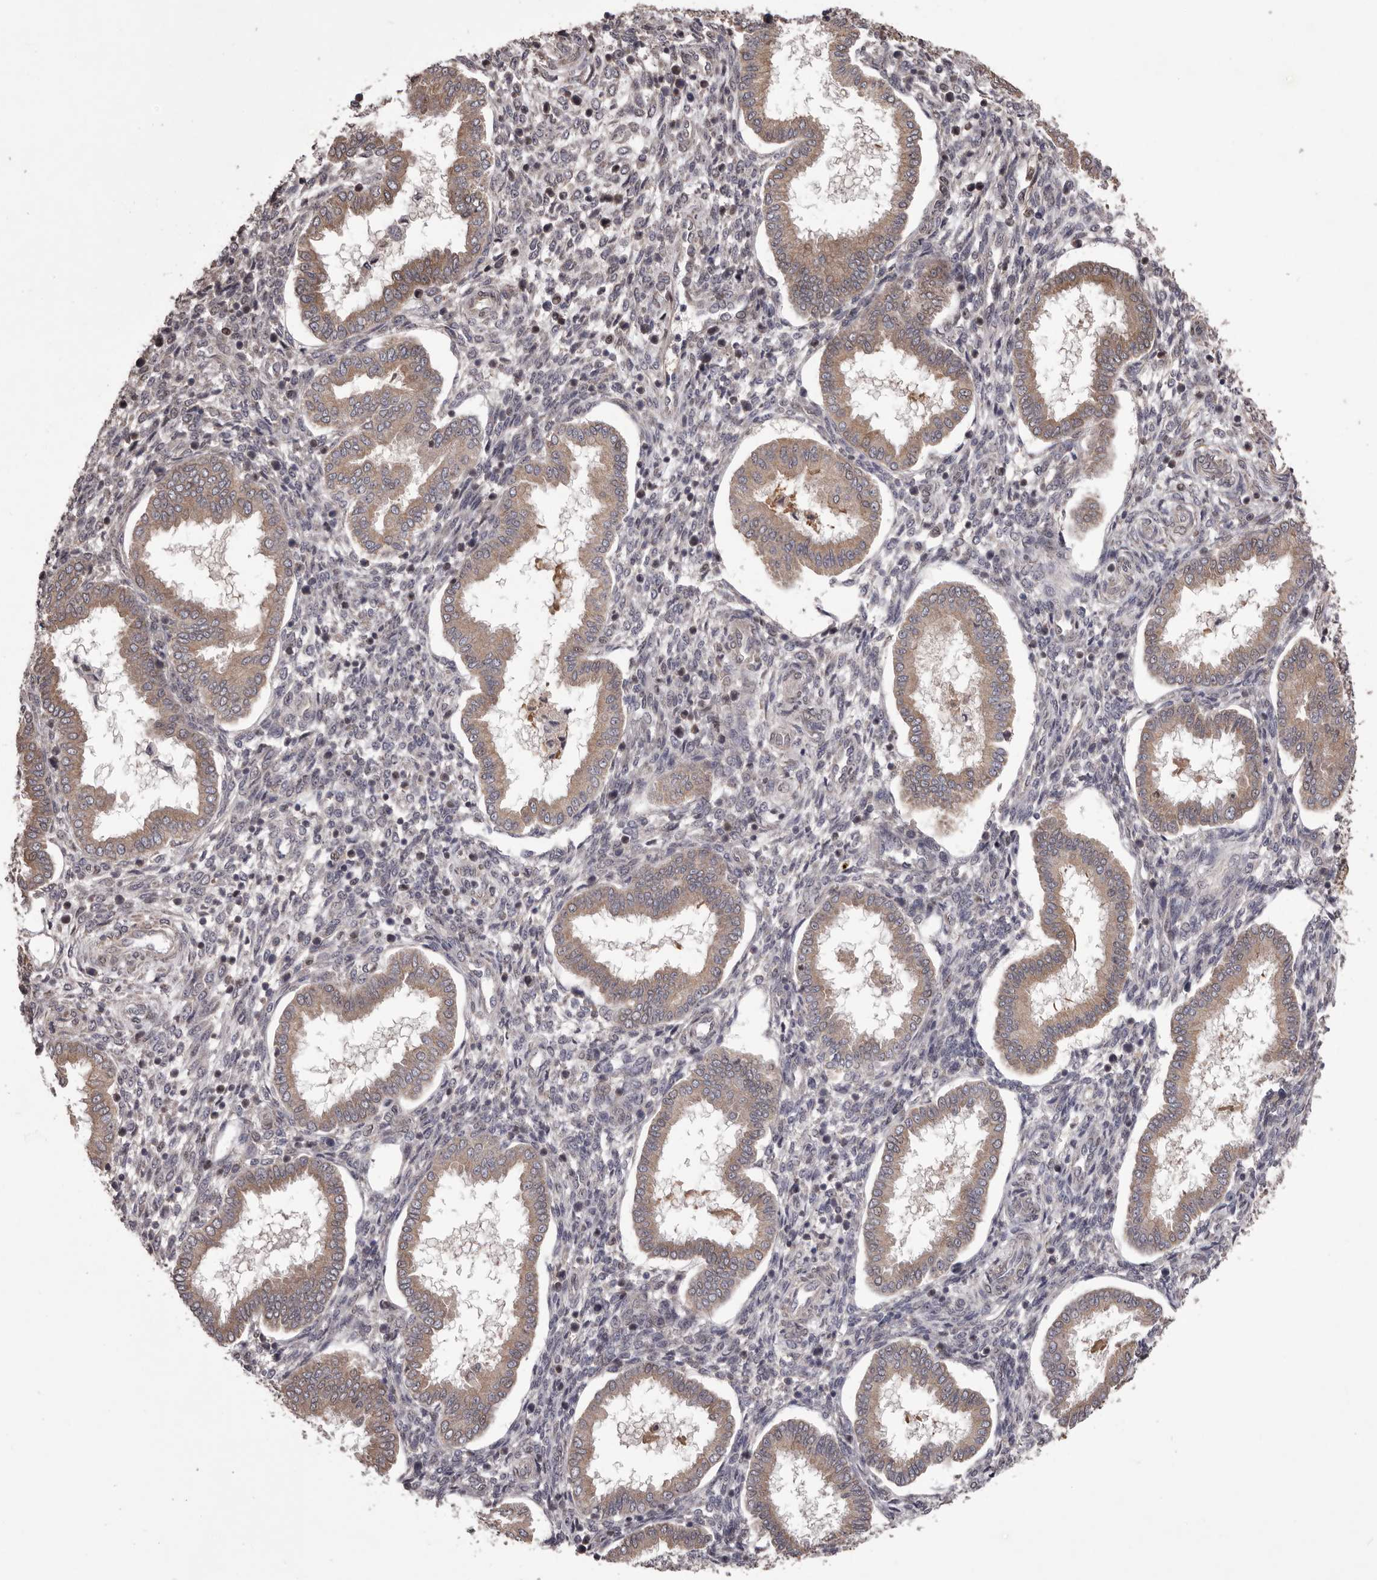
{"staining": {"intensity": "negative", "quantity": "none", "location": "none"}, "tissue": "endometrium", "cell_type": "Cells in endometrial stroma", "image_type": "normal", "snomed": [{"axis": "morphology", "description": "Normal tissue, NOS"}, {"axis": "topography", "description": "Endometrium"}], "caption": "DAB immunohistochemical staining of unremarkable human endometrium exhibits no significant staining in cells in endometrial stroma.", "gene": "CELF3", "patient": {"sex": "female", "age": 24}}